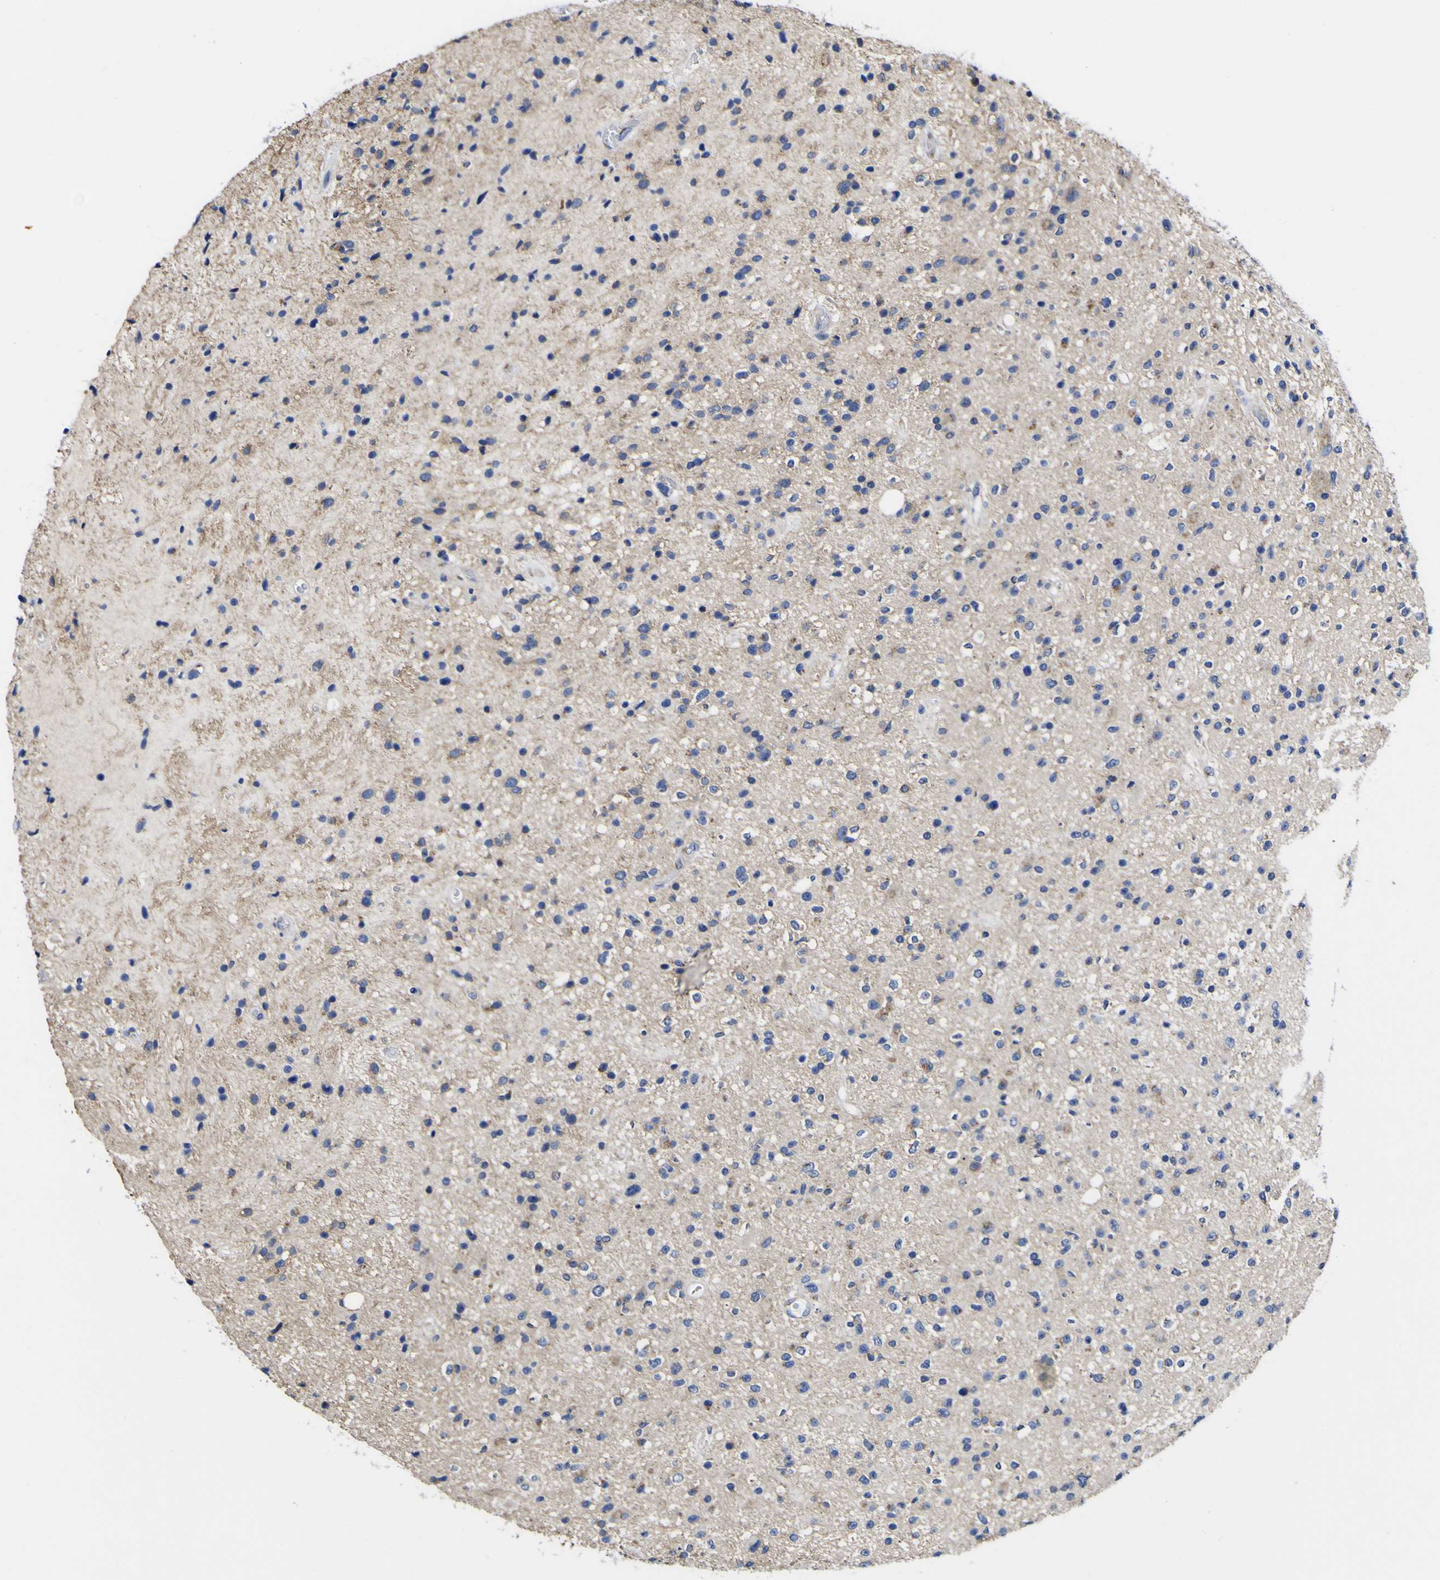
{"staining": {"intensity": "negative", "quantity": "none", "location": "none"}, "tissue": "glioma", "cell_type": "Tumor cells", "image_type": "cancer", "snomed": [{"axis": "morphology", "description": "Glioma, malignant, High grade"}, {"axis": "topography", "description": "Brain"}], "caption": "The micrograph reveals no significant positivity in tumor cells of high-grade glioma (malignant).", "gene": "GOLM1", "patient": {"sex": "male", "age": 33}}